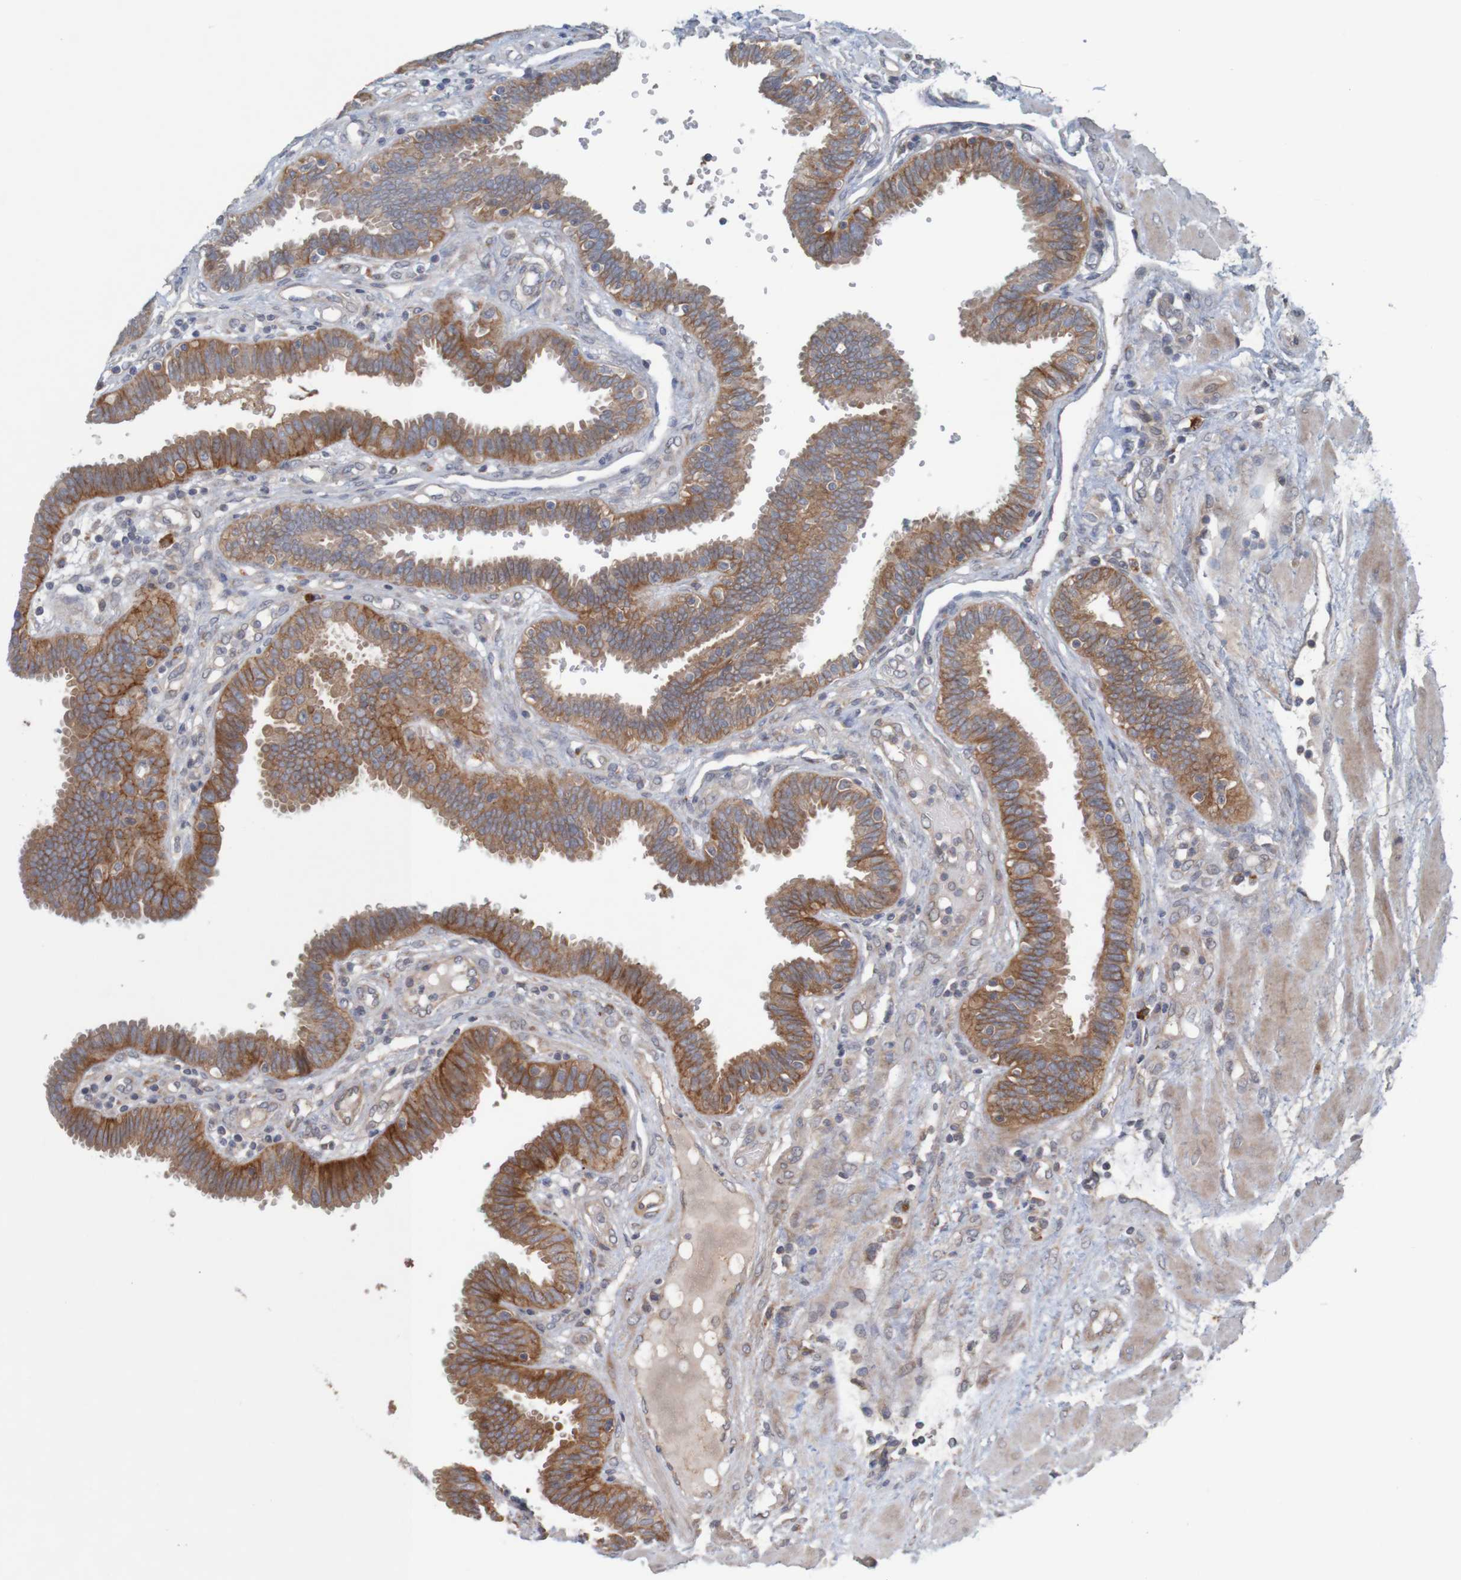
{"staining": {"intensity": "moderate", "quantity": ">75%", "location": "cytoplasmic/membranous"}, "tissue": "fallopian tube", "cell_type": "Glandular cells", "image_type": "normal", "snomed": [{"axis": "morphology", "description": "Normal tissue, NOS"}, {"axis": "topography", "description": "Fallopian tube"}], "caption": "Immunohistochemical staining of benign fallopian tube displays >75% levels of moderate cytoplasmic/membranous protein expression in about >75% of glandular cells. (Brightfield microscopy of DAB IHC at high magnification).", "gene": "B3GAT2", "patient": {"sex": "female", "age": 32}}